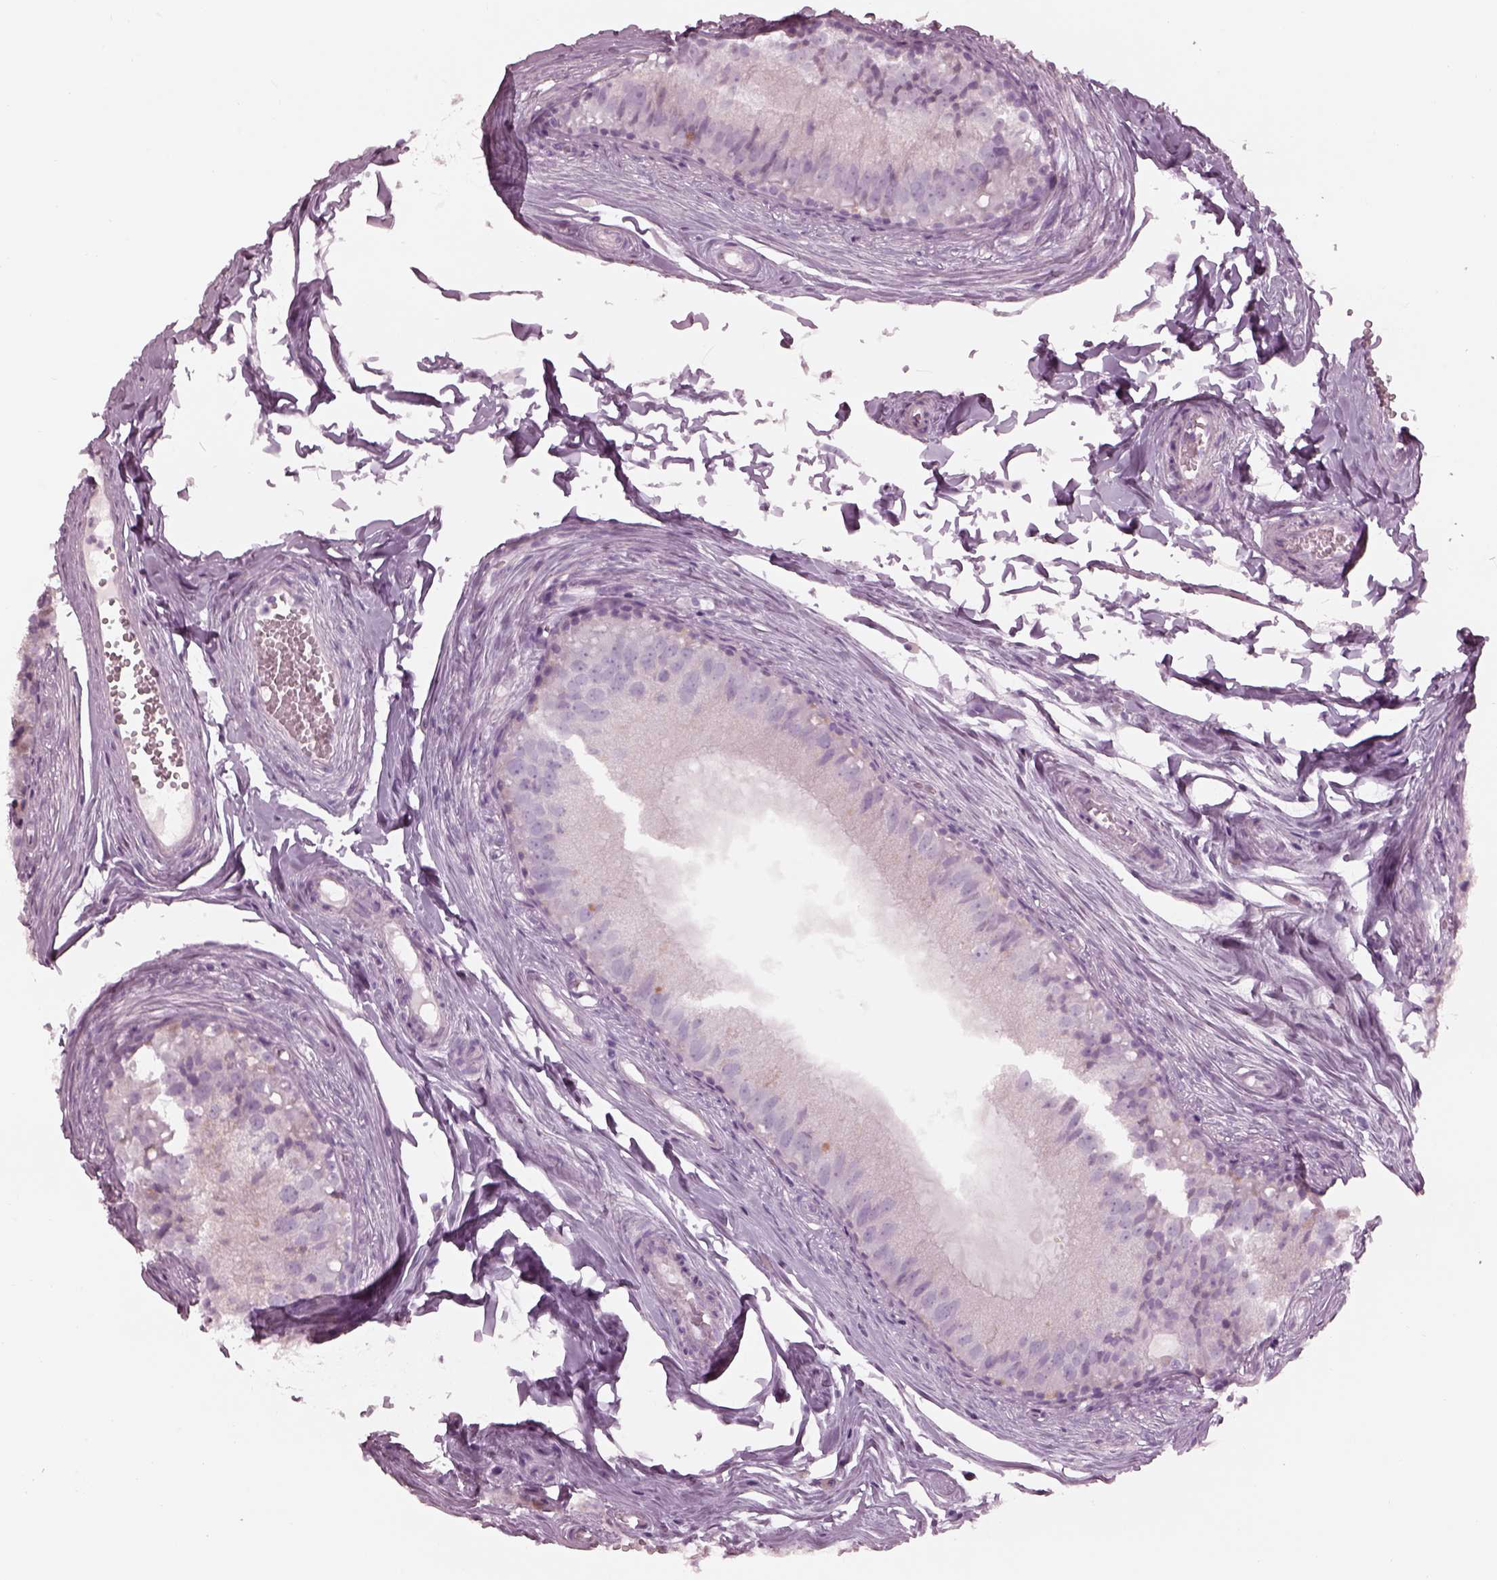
{"staining": {"intensity": "negative", "quantity": "none", "location": "none"}, "tissue": "epididymis", "cell_type": "Glandular cells", "image_type": "normal", "snomed": [{"axis": "morphology", "description": "Normal tissue, NOS"}, {"axis": "topography", "description": "Epididymis"}], "caption": "Immunohistochemistry histopathology image of unremarkable epididymis stained for a protein (brown), which displays no expression in glandular cells. (DAB (3,3'-diaminobenzidine) IHC with hematoxylin counter stain).", "gene": "RSPH9", "patient": {"sex": "male", "age": 45}}